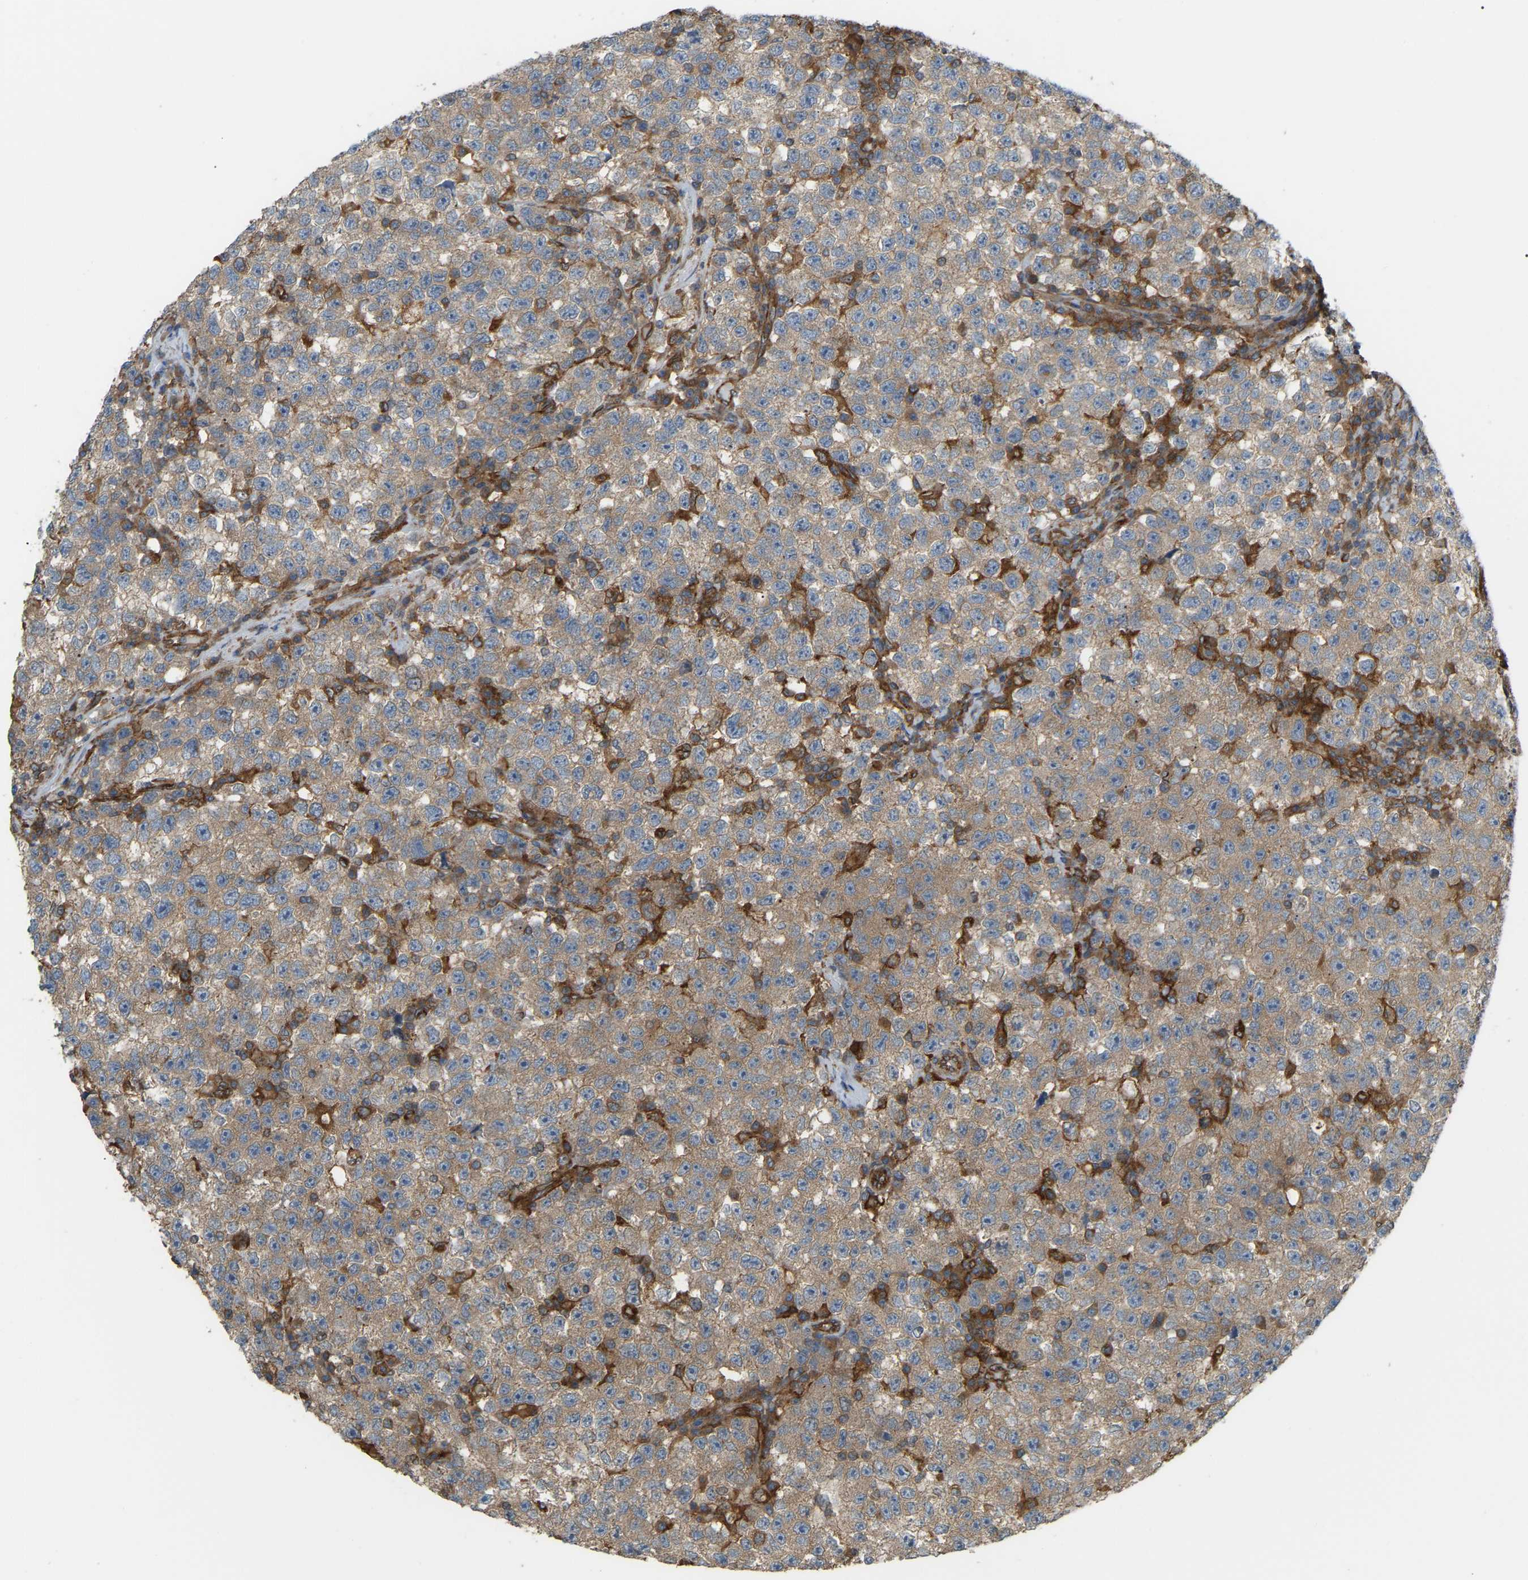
{"staining": {"intensity": "weak", "quantity": ">75%", "location": "cytoplasmic/membranous"}, "tissue": "testis cancer", "cell_type": "Tumor cells", "image_type": "cancer", "snomed": [{"axis": "morphology", "description": "Seminoma, NOS"}, {"axis": "topography", "description": "Testis"}], "caption": "Protein expression by immunohistochemistry shows weak cytoplasmic/membranous positivity in about >75% of tumor cells in testis cancer. The staining was performed using DAB (3,3'-diaminobenzidine), with brown indicating positive protein expression. Nuclei are stained blue with hematoxylin.", "gene": "PICALM", "patient": {"sex": "male", "age": 22}}